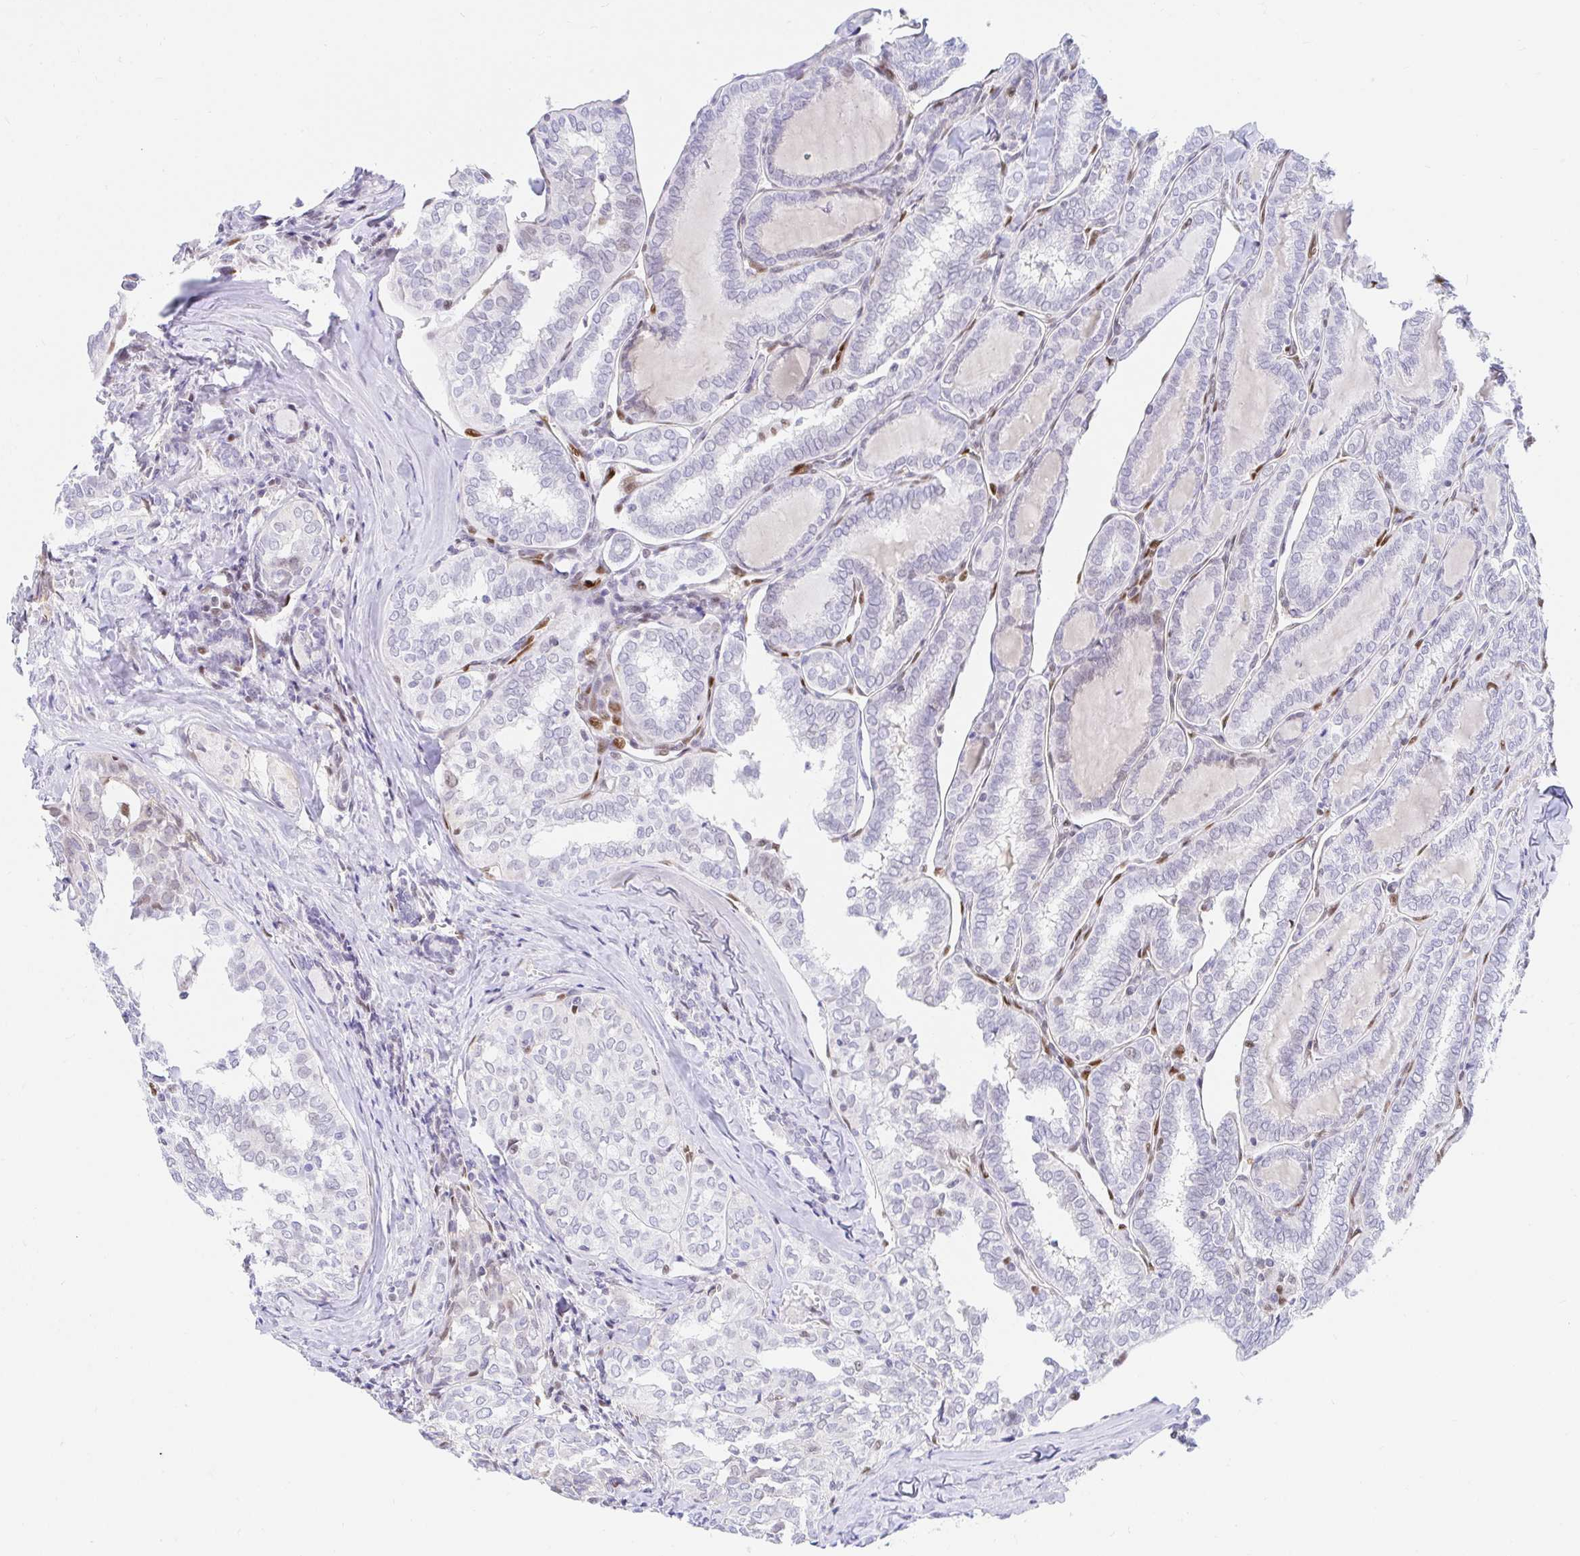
{"staining": {"intensity": "negative", "quantity": "none", "location": "none"}, "tissue": "thyroid cancer", "cell_type": "Tumor cells", "image_type": "cancer", "snomed": [{"axis": "morphology", "description": "Papillary adenocarcinoma, NOS"}, {"axis": "topography", "description": "Thyroid gland"}], "caption": "The immunohistochemistry (IHC) histopathology image has no significant expression in tumor cells of thyroid cancer (papillary adenocarcinoma) tissue. The staining is performed using DAB brown chromogen with nuclei counter-stained in using hematoxylin.", "gene": "HINFP", "patient": {"sex": "female", "age": 30}}